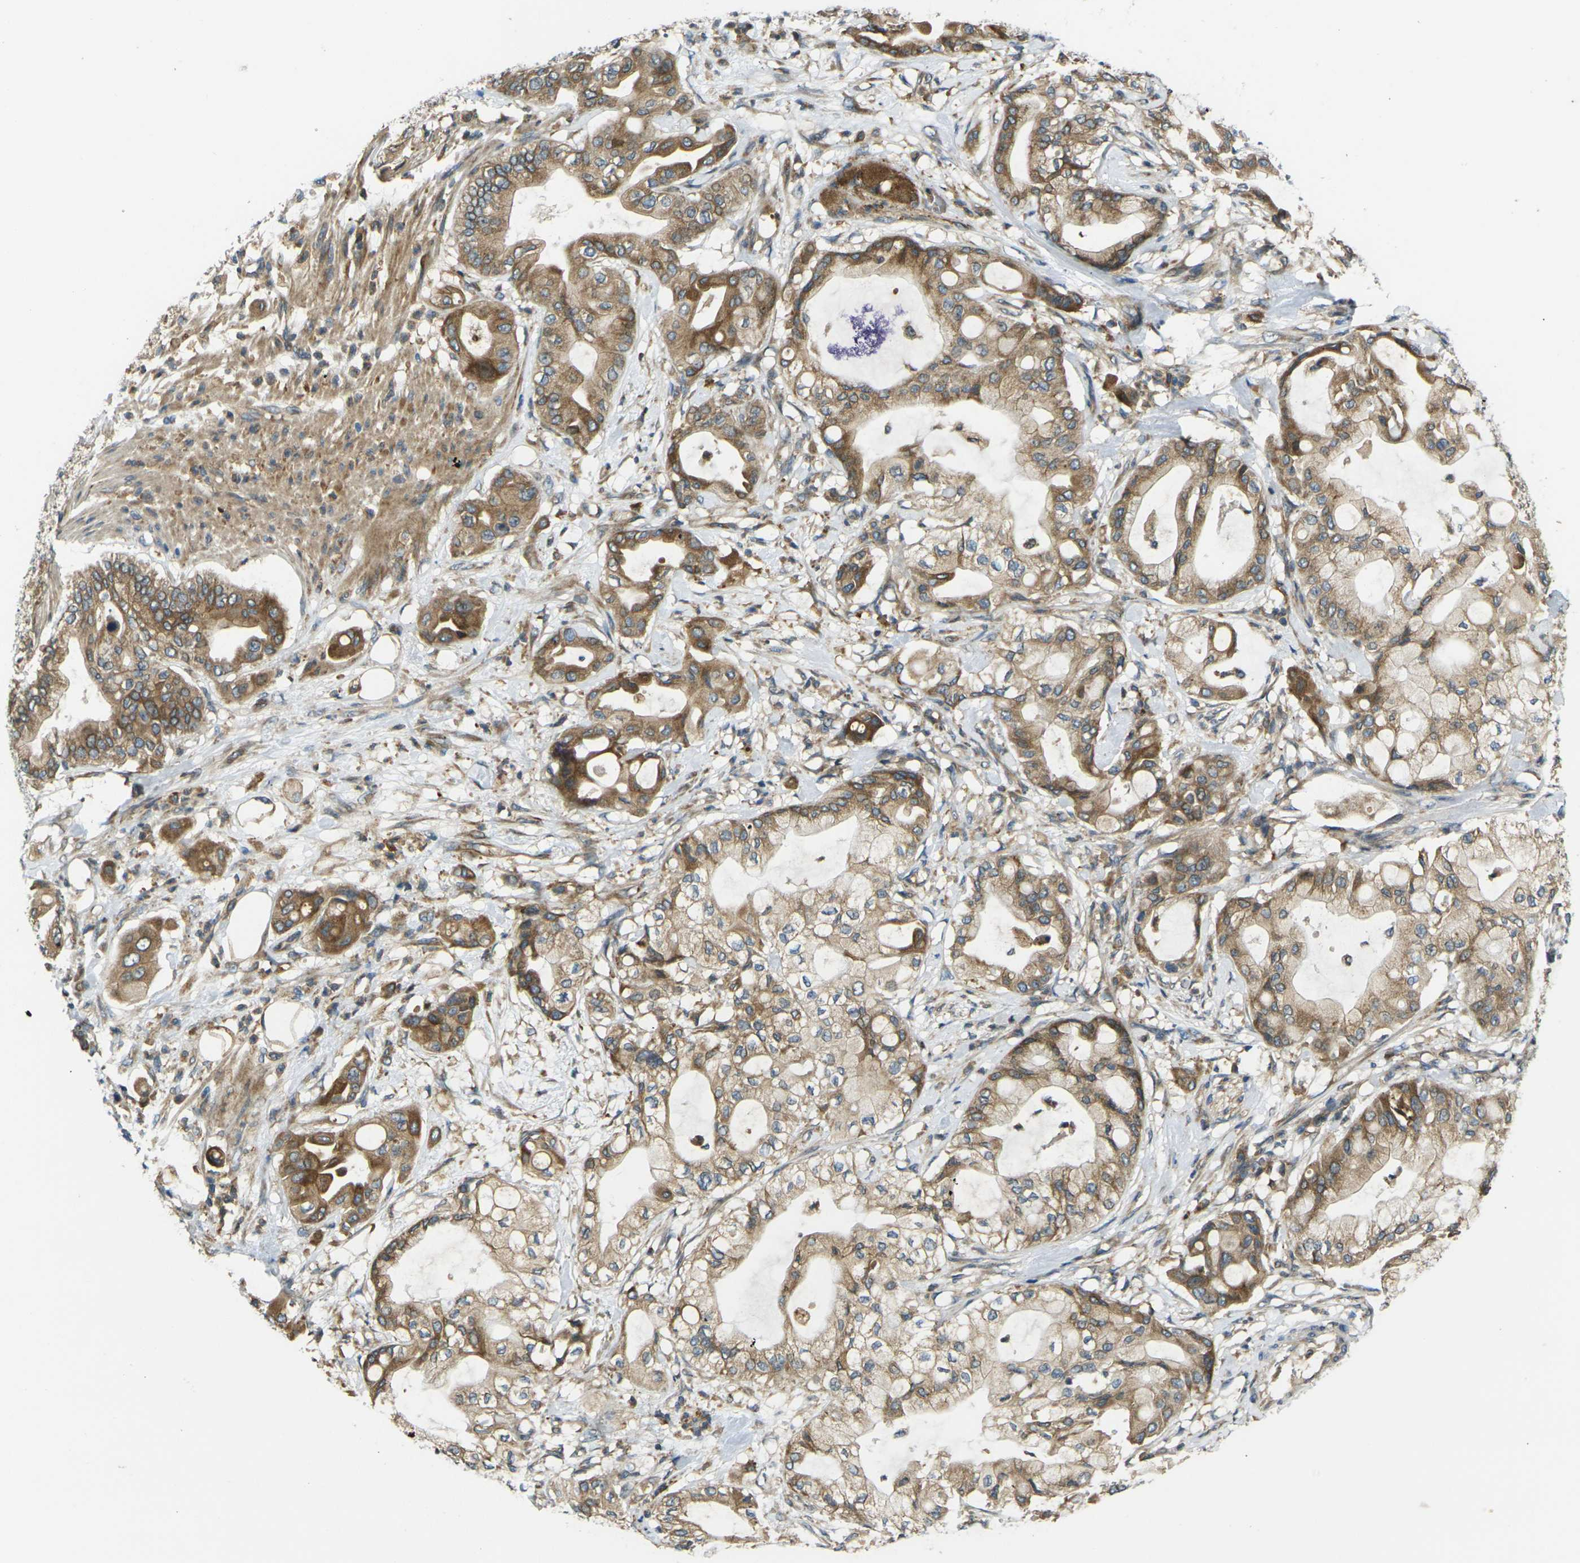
{"staining": {"intensity": "moderate", "quantity": ">75%", "location": "cytoplasmic/membranous"}, "tissue": "pancreatic cancer", "cell_type": "Tumor cells", "image_type": "cancer", "snomed": [{"axis": "morphology", "description": "Adenocarcinoma, NOS"}, {"axis": "morphology", "description": "Adenocarcinoma, metastatic, NOS"}, {"axis": "topography", "description": "Lymph node"}, {"axis": "topography", "description": "Pancreas"}, {"axis": "topography", "description": "Duodenum"}], "caption": "Pancreatic cancer stained with a brown dye exhibits moderate cytoplasmic/membranous positive expression in approximately >75% of tumor cells.", "gene": "FZD1", "patient": {"sex": "female", "age": 64}}